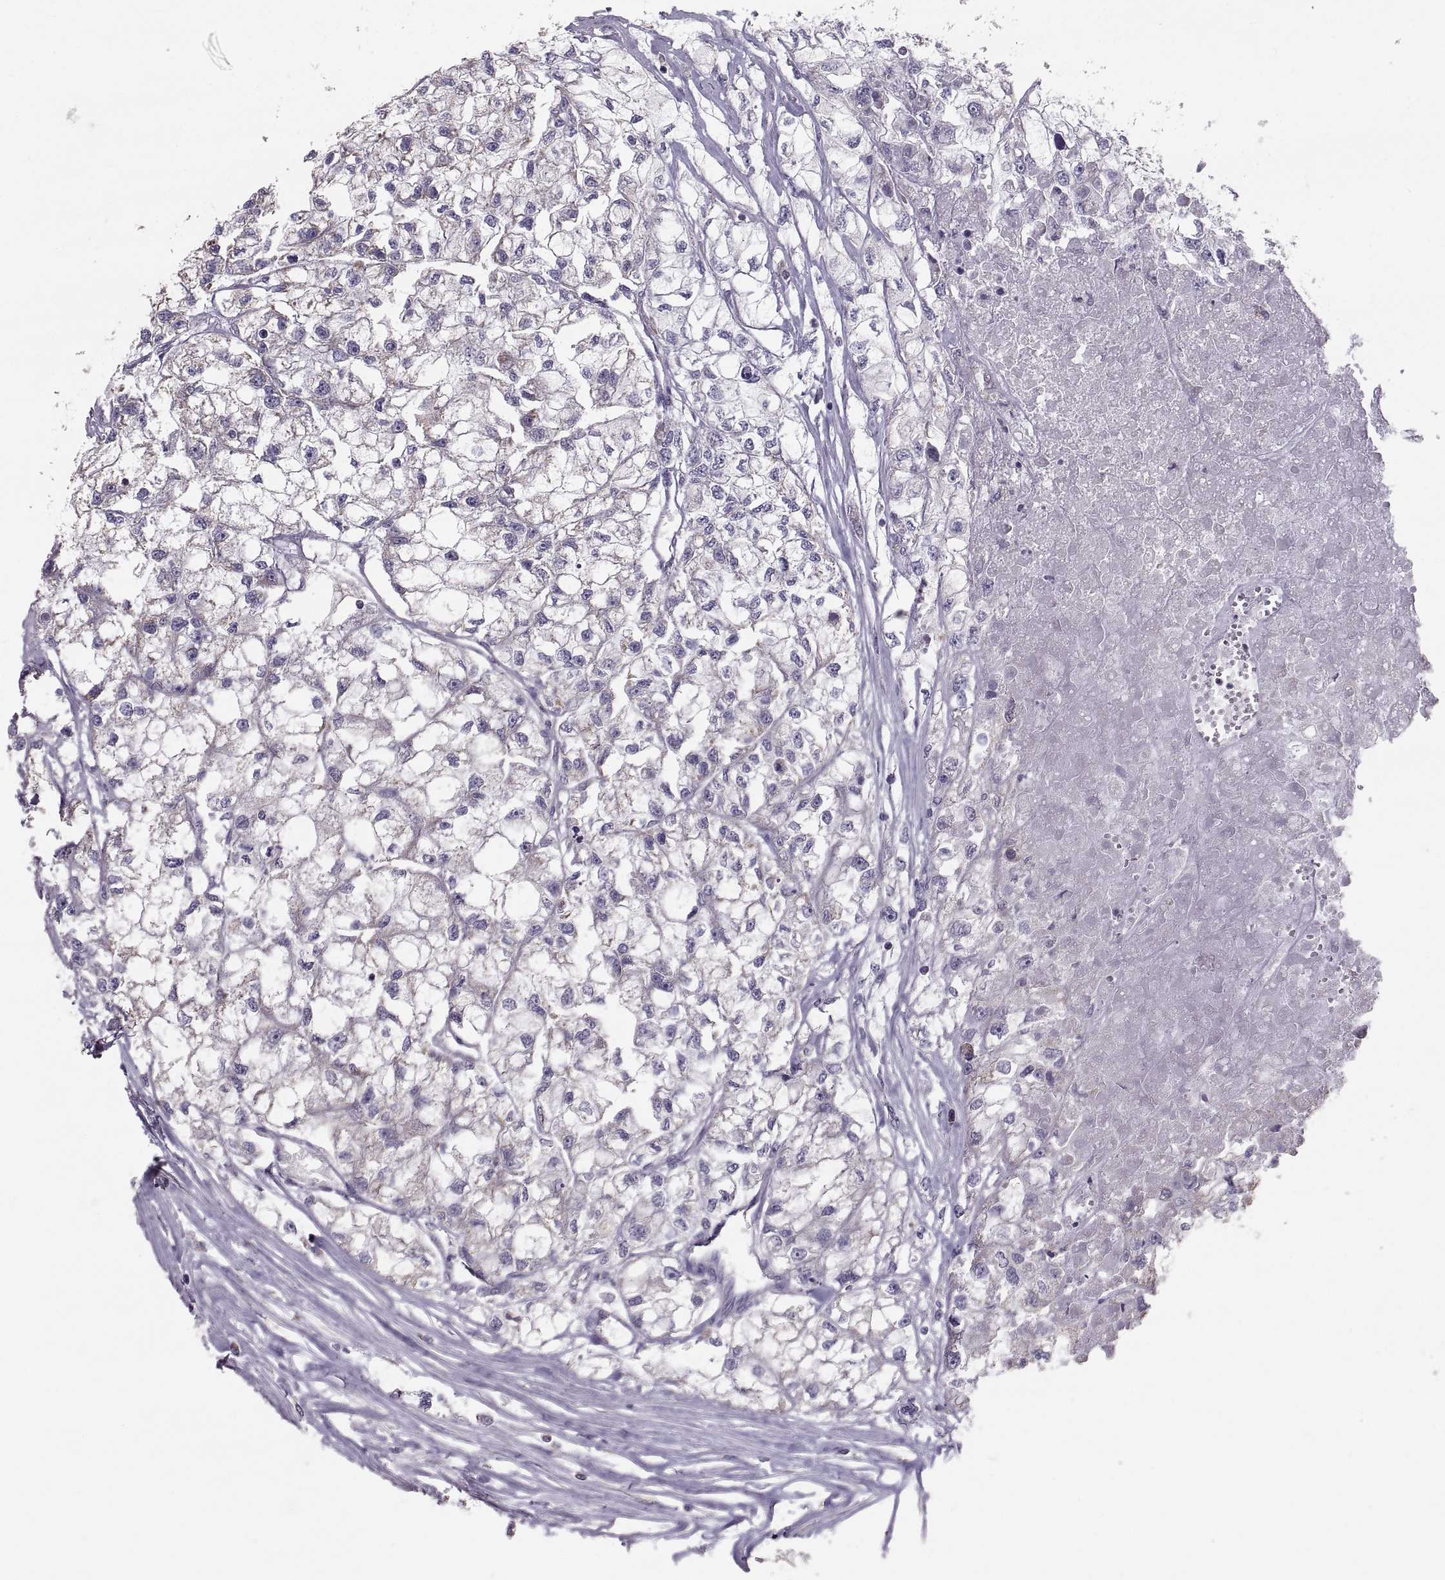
{"staining": {"intensity": "weak", "quantity": "<25%", "location": "cytoplasmic/membranous"}, "tissue": "renal cancer", "cell_type": "Tumor cells", "image_type": "cancer", "snomed": [{"axis": "morphology", "description": "Adenocarcinoma, NOS"}, {"axis": "topography", "description": "Kidney"}], "caption": "An immunohistochemistry (IHC) photomicrograph of adenocarcinoma (renal) is shown. There is no staining in tumor cells of adenocarcinoma (renal).", "gene": "STMND1", "patient": {"sex": "male", "age": 56}}